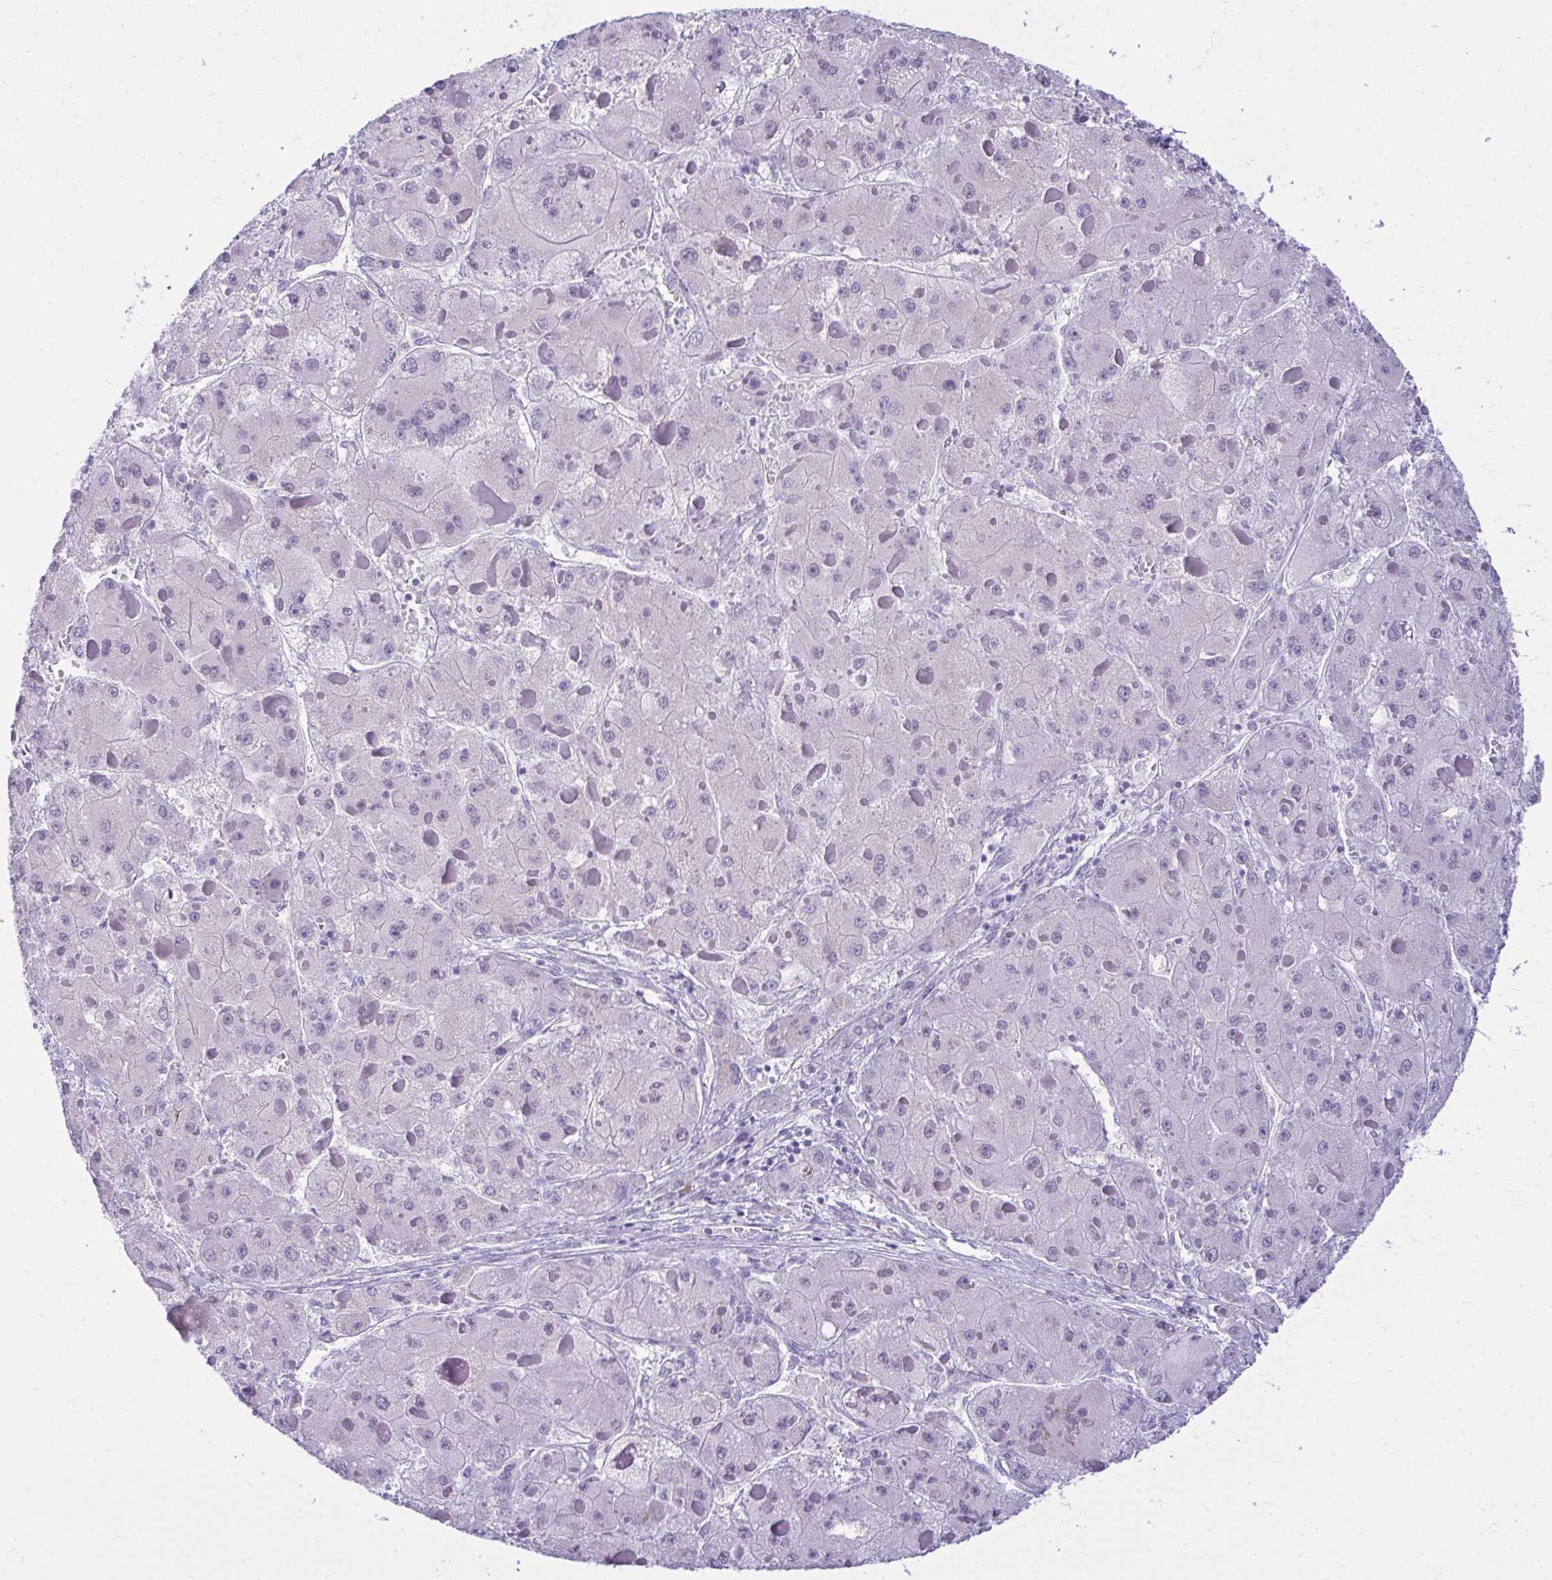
{"staining": {"intensity": "negative", "quantity": "none", "location": "none"}, "tissue": "liver cancer", "cell_type": "Tumor cells", "image_type": "cancer", "snomed": [{"axis": "morphology", "description": "Carcinoma, Hepatocellular, NOS"}, {"axis": "topography", "description": "Liver"}], "caption": "Immunohistochemical staining of human liver hepatocellular carcinoma demonstrates no significant expression in tumor cells. (Immunohistochemistry, brightfield microscopy, high magnification).", "gene": "OR5F1", "patient": {"sex": "female", "age": 73}}